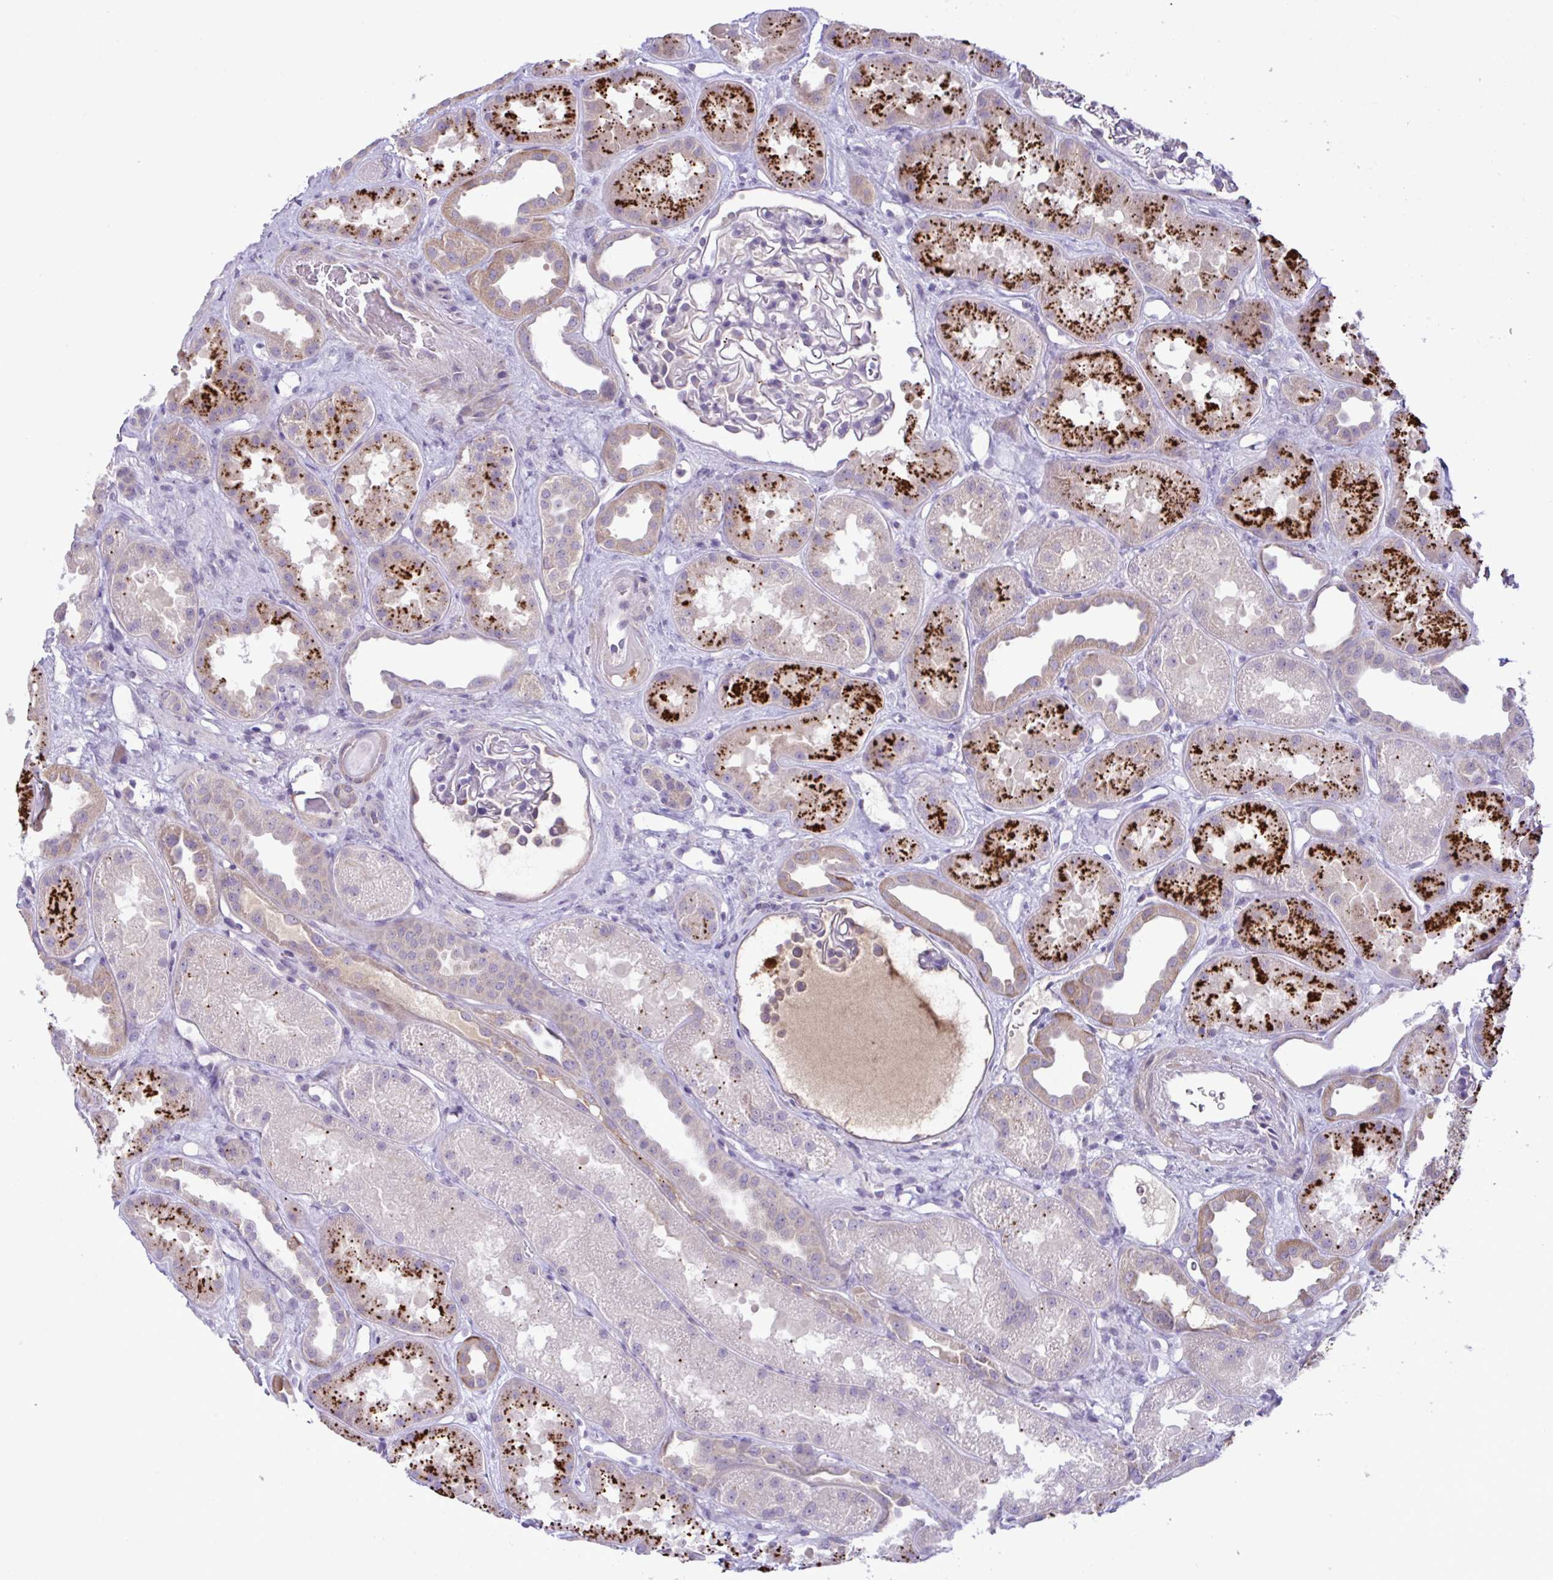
{"staining": {"intensity": "negative", "quantity": "none", "location": "none"}, "tissue": "kidney", "cell_type": "Cells in glomeruli", "image_type": "normal", "snomed": [{"axis": "morphology", "description": "Normal tissue, NOS"}, {"axis": "topography", "description": "Kidney"}], "caption": "This is an immunohistochemistry (IHC) histopathology image of normal kidney. There is no positivity in cells in glomeruli.", "gene": "SYNPO2L", "patient": {"sex": "male", "age": 61}}